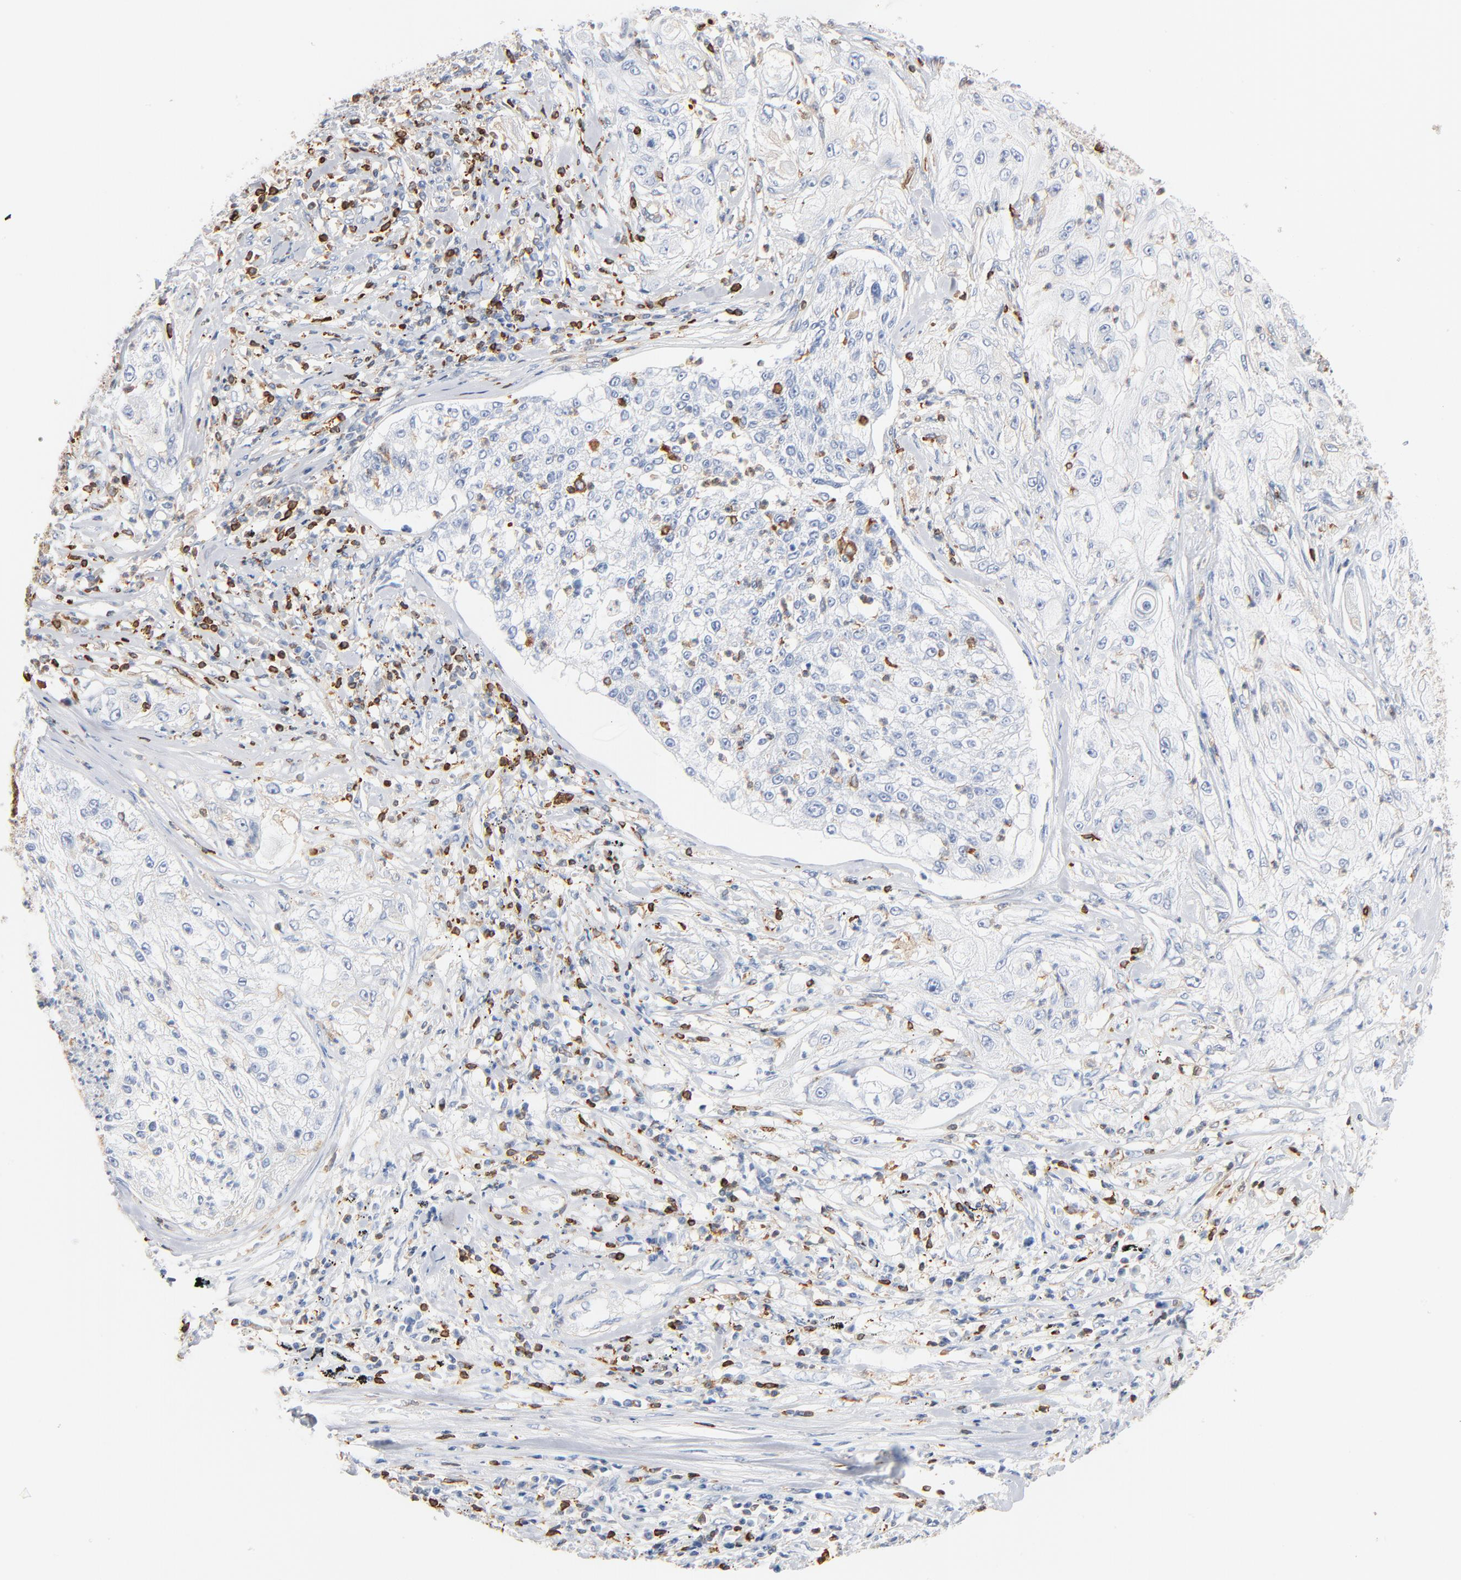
{"staining": {"intensity": "negative", "quantity": "none", "location": "none"}, "tissue": "lung cancer", "cell_type": "Tumor cells", "image_type": "cancer", "snomed": [{"axis": "morphology", "description": "Inflammation, NOS"}, {"axis": "morphology", "description": "Squamous cell carcinoma, NOS"}, {"axis": "topography", "description": "Lymph node"}, {"axis": "topography", "description": "Soft tissue"}, {"axis": "topography", "description": "Lung"}], "caption": "DAB immunohistochemical staining of human lung cancer (squamous cell carcinoma) demonstrates no significant expression in tumor cells.", "gene": "SH3KBP1", "patient": {"sex": "male", "age": 66}}